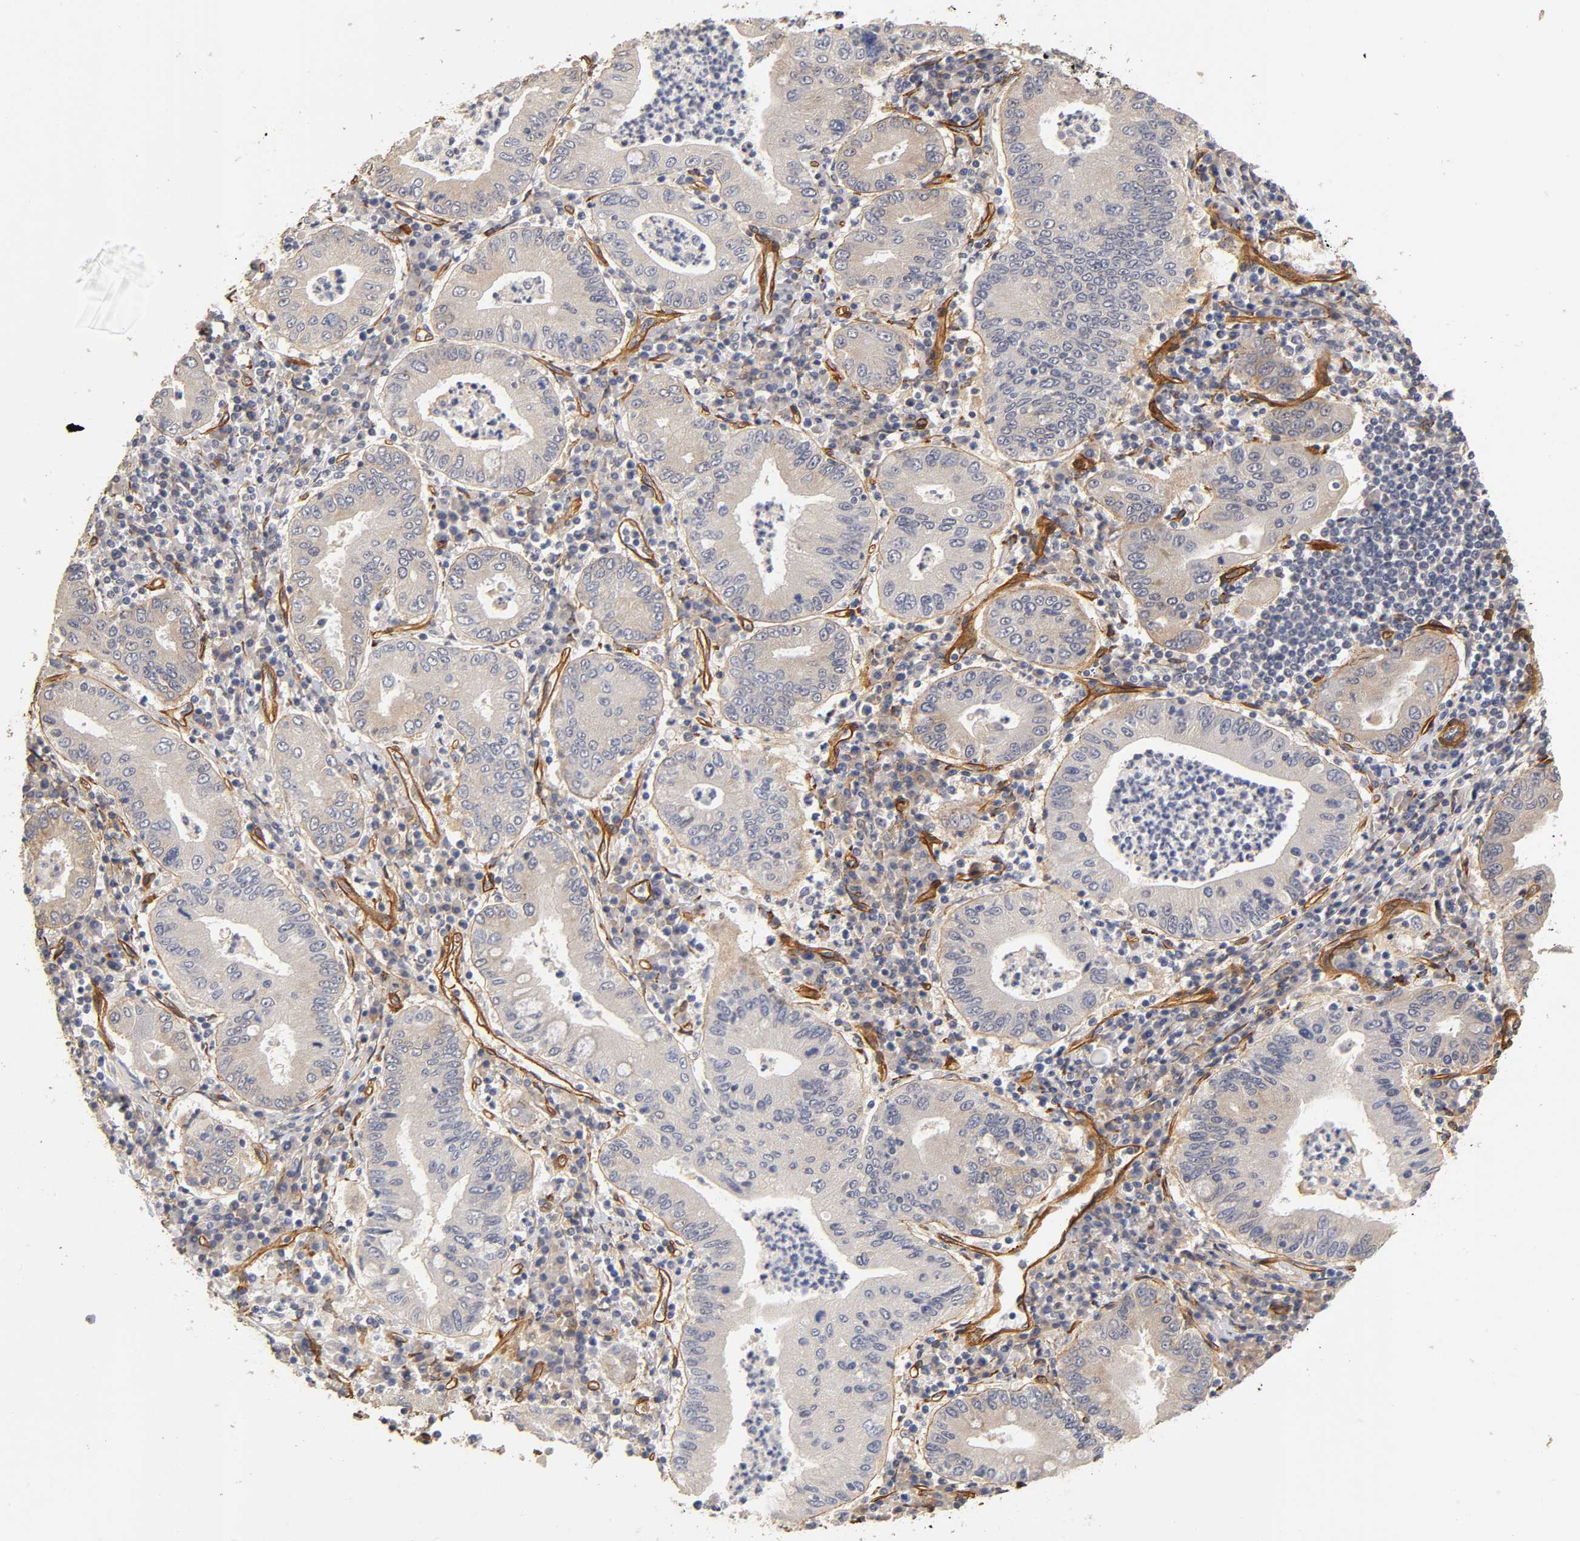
{"staining": {"intensity": "weak", "quantity": "<25%", "location": "cytoplasmic/membranous"}, "tissue": "stomach cancer", "cell_type": "Tumor cells", "image_type": "cancer", "snomed": [{"axis": "morphology", "description": "Normal tissue, NOS"}, {"axis": "morphology", "description": "Adenocarcinoma, NOS"}, {"axis": "topography", "description": "Esophagus"}, {"axis": "topography", "description": "Stomach, upper"}, {"axis": "topography", "description": "Peripheral nerve tissue"}], "caption": "This is a histopathology image of IHC staining of stomach cancer (adenocarcinoma), which shows no expression in tumor cells. (DAB (3,3'-diaminobenzidine) IHC, high magnification).", "gene": "LAMB1", "patient": {"sex": "male", "age": 62}}